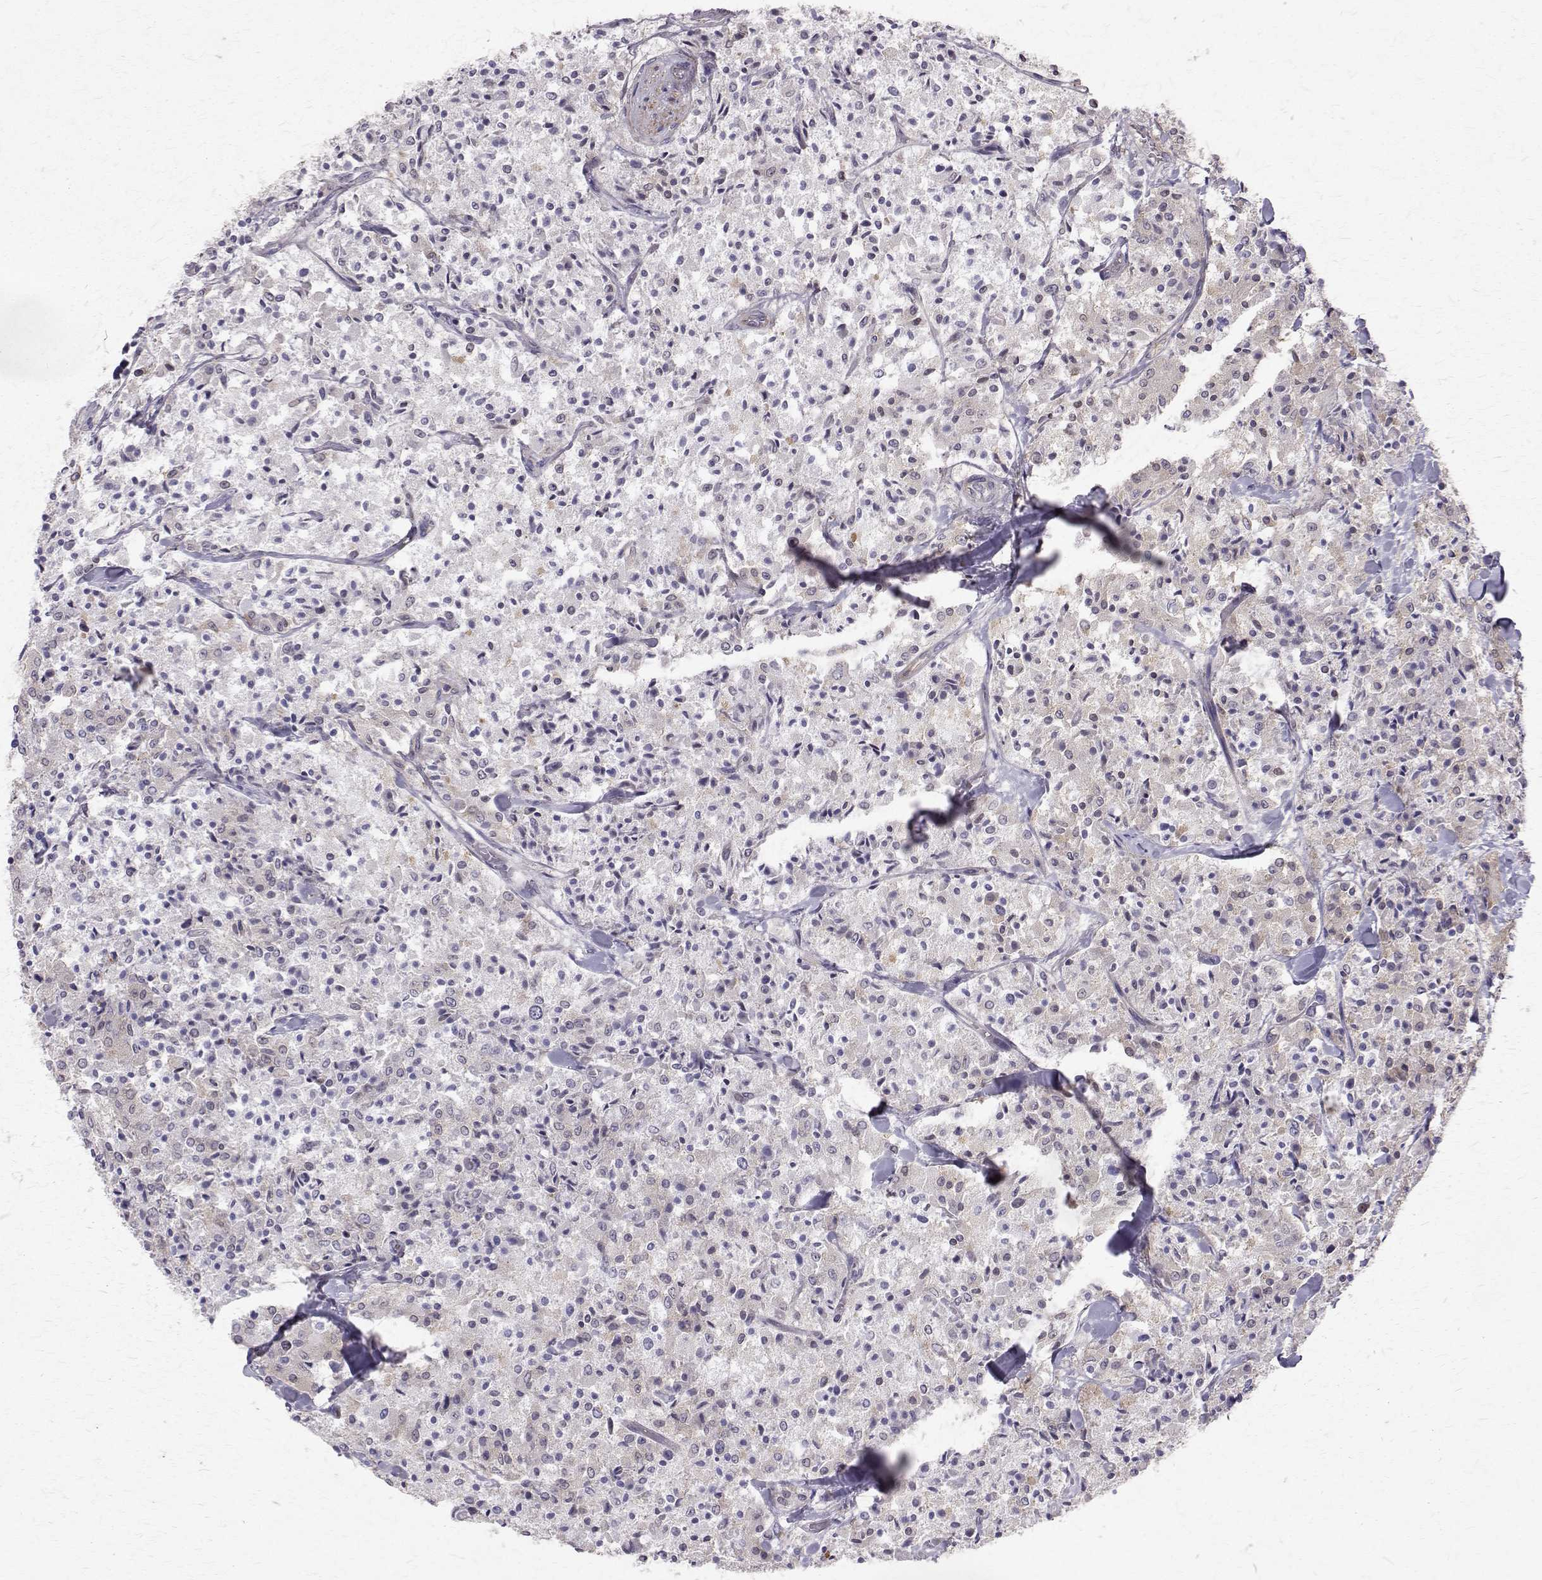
{"staining": {"intensity": "negative", "quantity": "none", "location": "none"}, "tissue": "carcinoid", "cell_type": "Tumor cells", "image_type": "cancer", "snomed": [{"axis": "morphology", "description": "Carcinoid, malignant, NOS"}, {"axis": "topography", "description": "Lung"}], "caption": "An immunohistochemistry (IHC) micrograph of malignant carcinoid is shown. There is no staining in tumor cells of malignant carcinoid.", "gene": "ARFGAP1", "patient": {"sex": "male", "age": 71}}